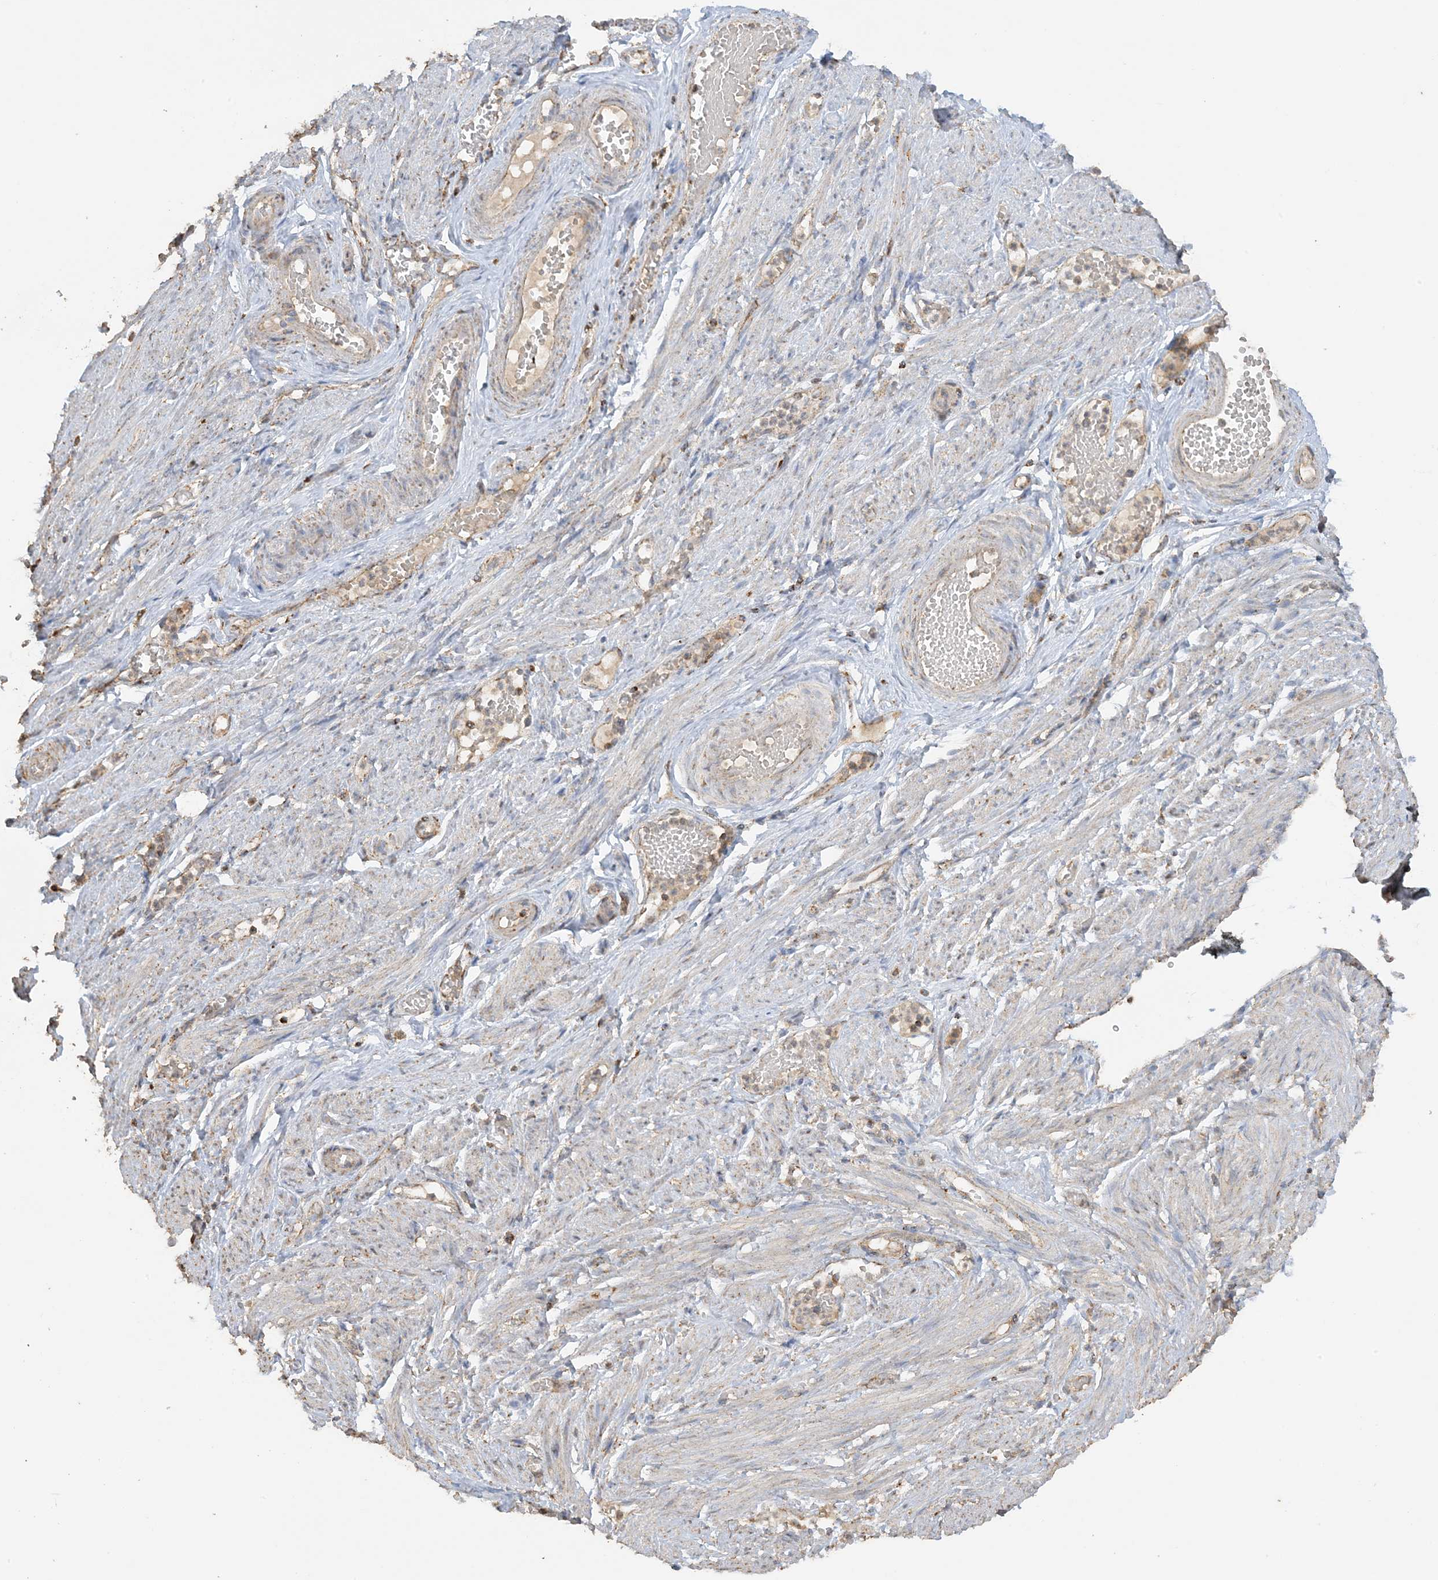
{"staining": {"intensity": "weak", "quantity": ">75%", "location": "cytoplasmic/membranous"}, "tissue": "adipose tissue", "cell_type": "Adipocytes", "image_type": "normal", "snomed": [{"axis": "morphology", "description": "Normal tissue, NOS"}, {"axis": "topography", "description": "Smooth muscle"}, {"axis": "topography", "description": "Peripheral nerve tissue"}], "caption": "This photomicrograph shows immunohistochemistry (IHC) staining of normal adipose tissue, with low weak cytoplasmic/membranous staining in about >75% of adipocytes.", "gene": "AGA", "patient": {"sex": "female", "age": 39}}